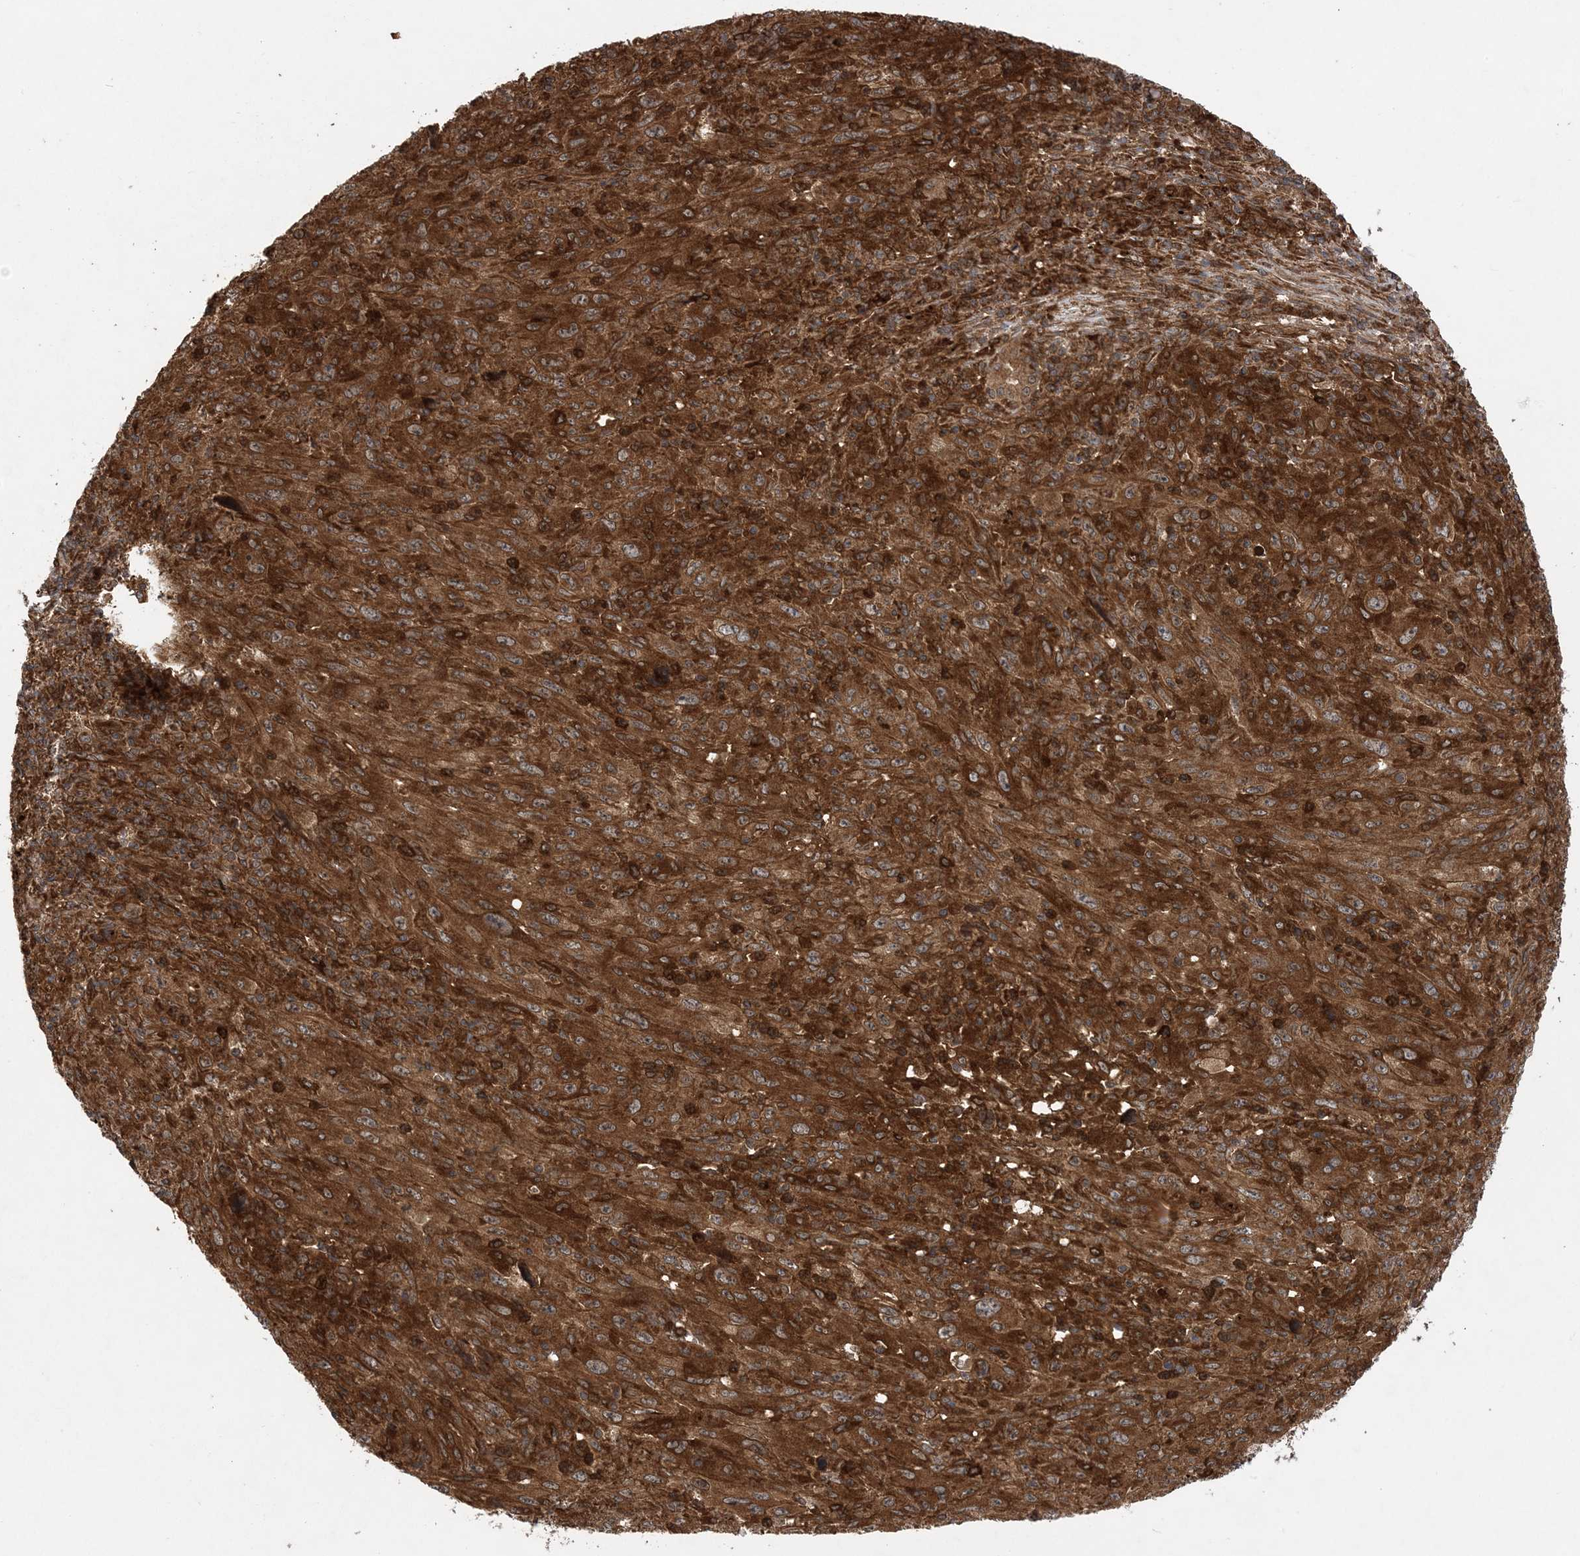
{"staining": {"intensity": "strong", "quantity": ">75%", "location": "cytoplasmic/membranous"}, "tissue": "melanoma", "cell_type": "Tumor cells", "image_type": "cancer", "snomed": [{"axis": "morphology", "description": "Malignant melanoma, Metastatic site"}, {"axis": "topography", "description": "Skin"}], "caption": "Approximately >75% of tumor cells in melanoma reveal strong cytoplasmic/membranous protein positivity as visualized by brown immunohistochemical staining.", "gene": "ATG3", "patient": {"sex": "female", "age": 56}}